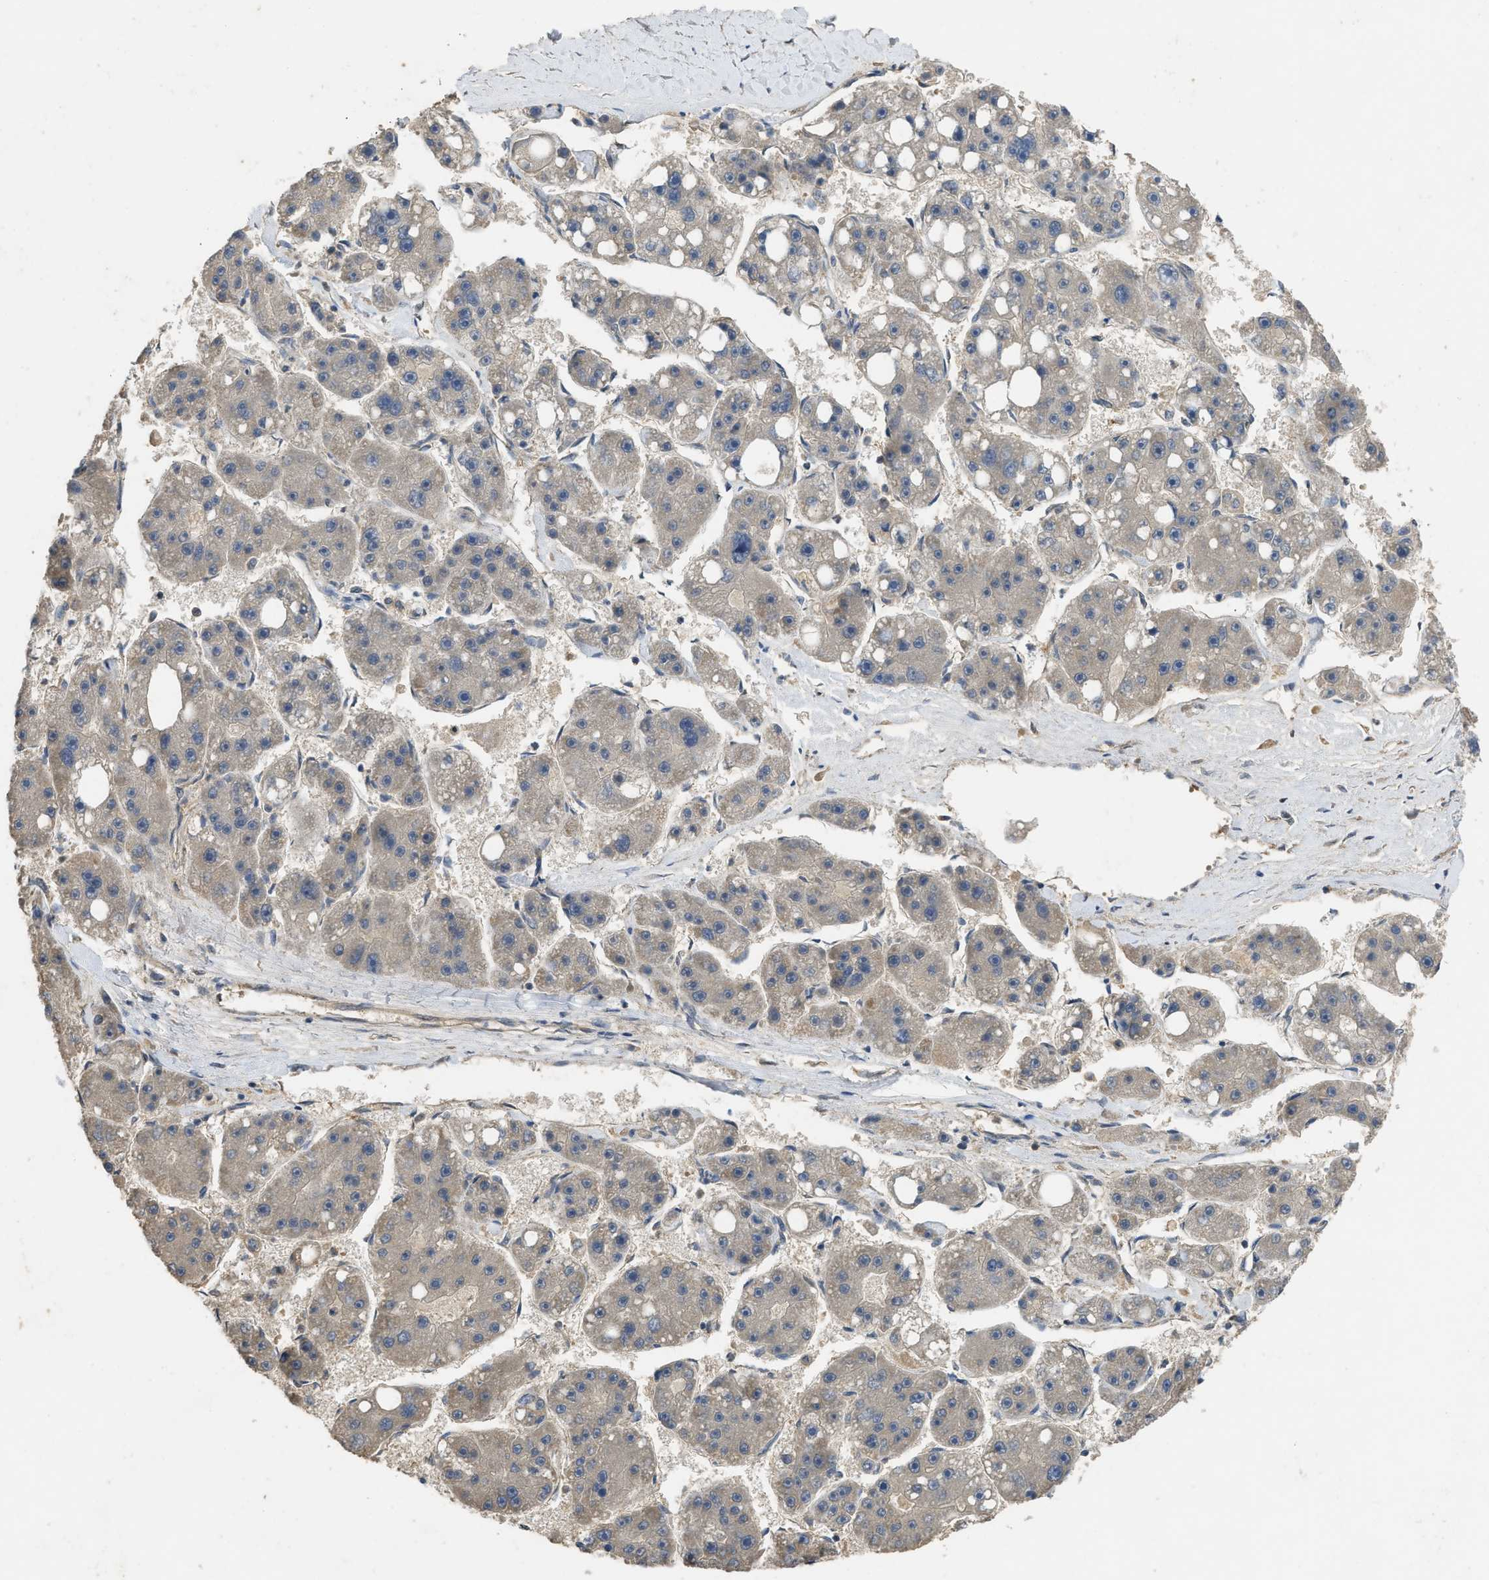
{"staining": {"intensity": "negative", "quantity": "none", "location": "none"}, "tissue": "liver cancer", "cell_type": "Tumor cells", "image_type": "cancer", "snomed": [{"axis": "morphology", "description": "Carcinoma, Hepatocellular, NOS"}, {"axis": "topography", "description": "Liver"}], "caption": "Protein analysis of liver hepatocellular carcinoma shows no significant expression in tumor cells.", "gene": "PPP3CA", "patient": {"sex": "female", "age": 61}}